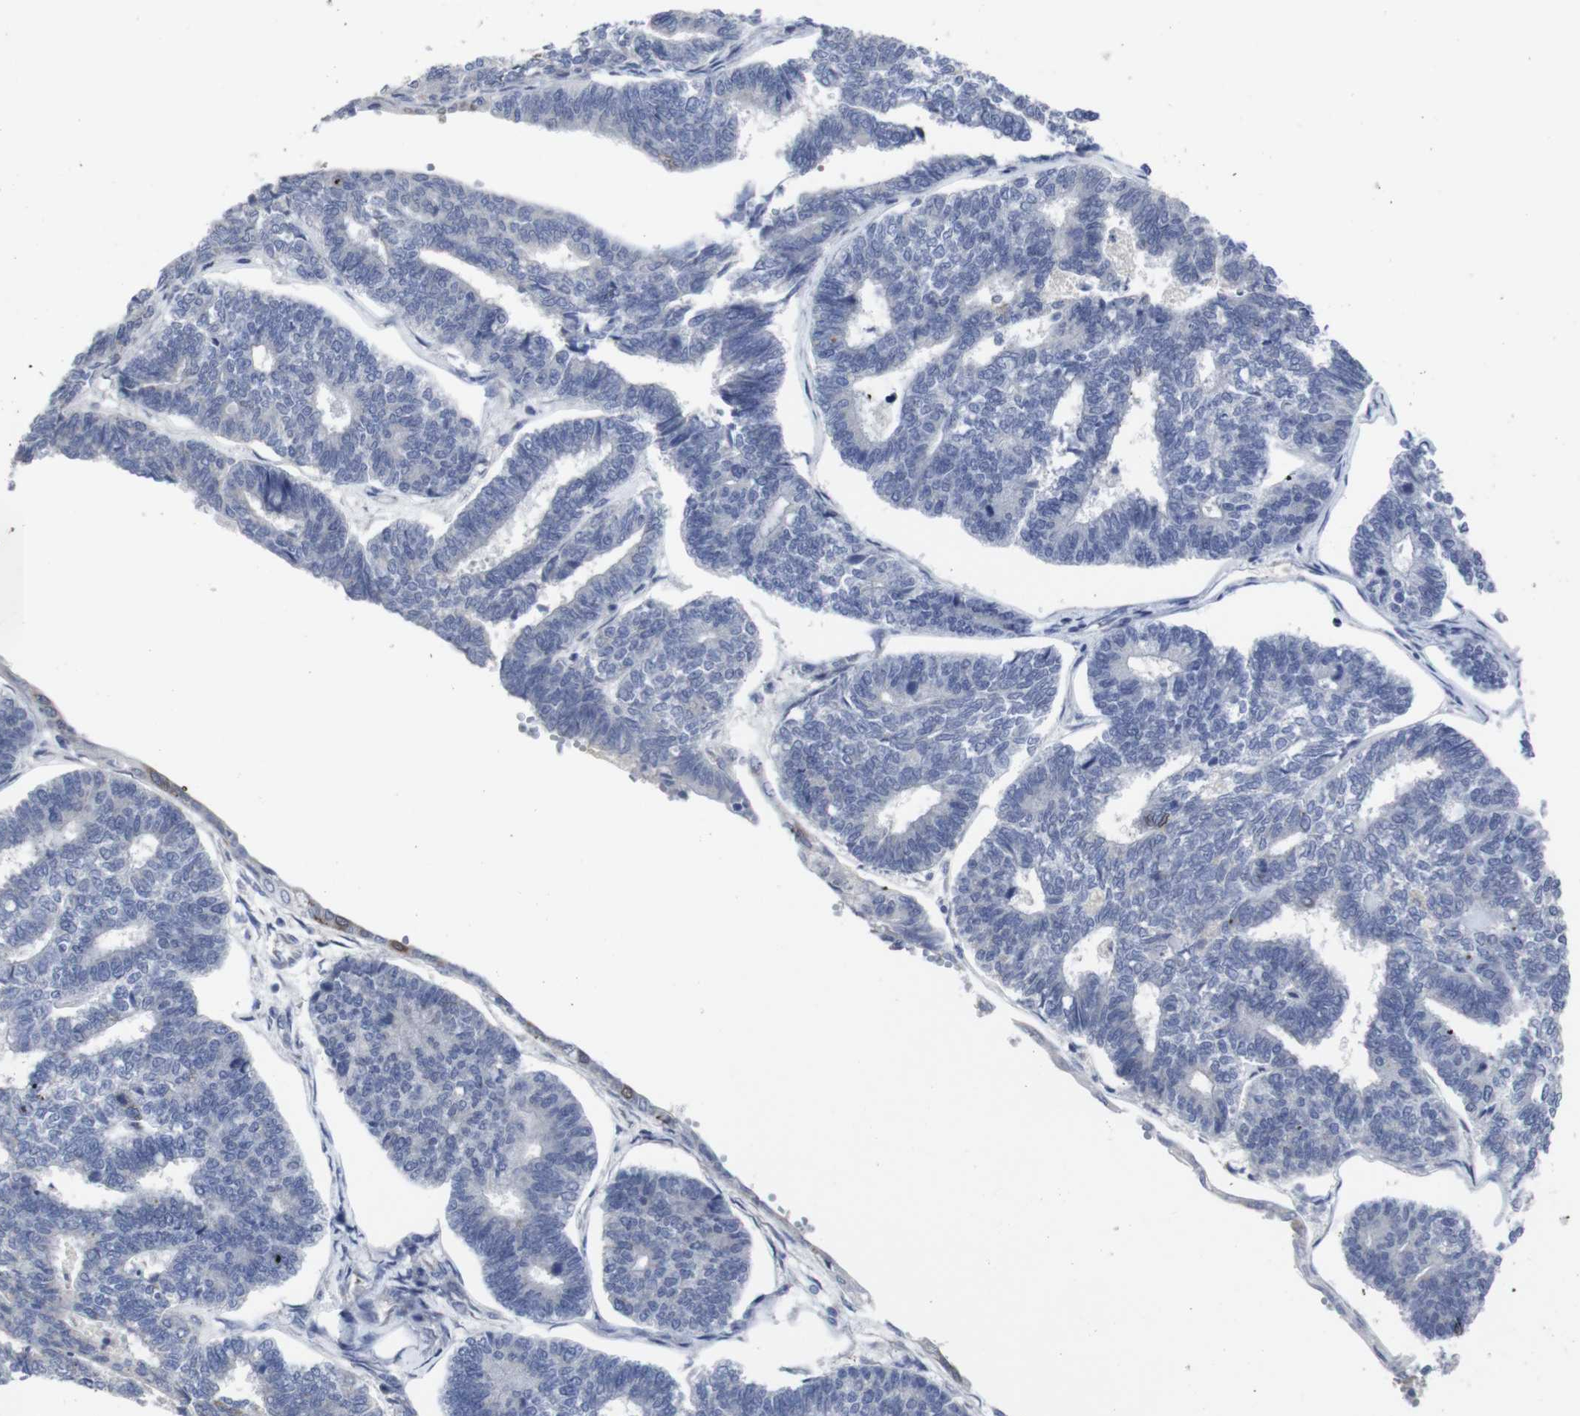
{"staining": {"intensity": "negative", "quantity": "none", "location": "none"}, "tissue": "endometrial cancer", "cell_type": "Tumor cells", "image_type": "cancer", "snomed": [{"axis": "morphology", "description": "Adenocarcinoma, NOS"}, {"axis": "topography", "description": "Endometrium"}], "caption": "Human endometrial adenocarcinoma stained for a protein using immunohistochemistry (IHC) displays no expression in tumor cells.", "gene": "SNCG", "patient": {"sex": "female", "age": 70}}